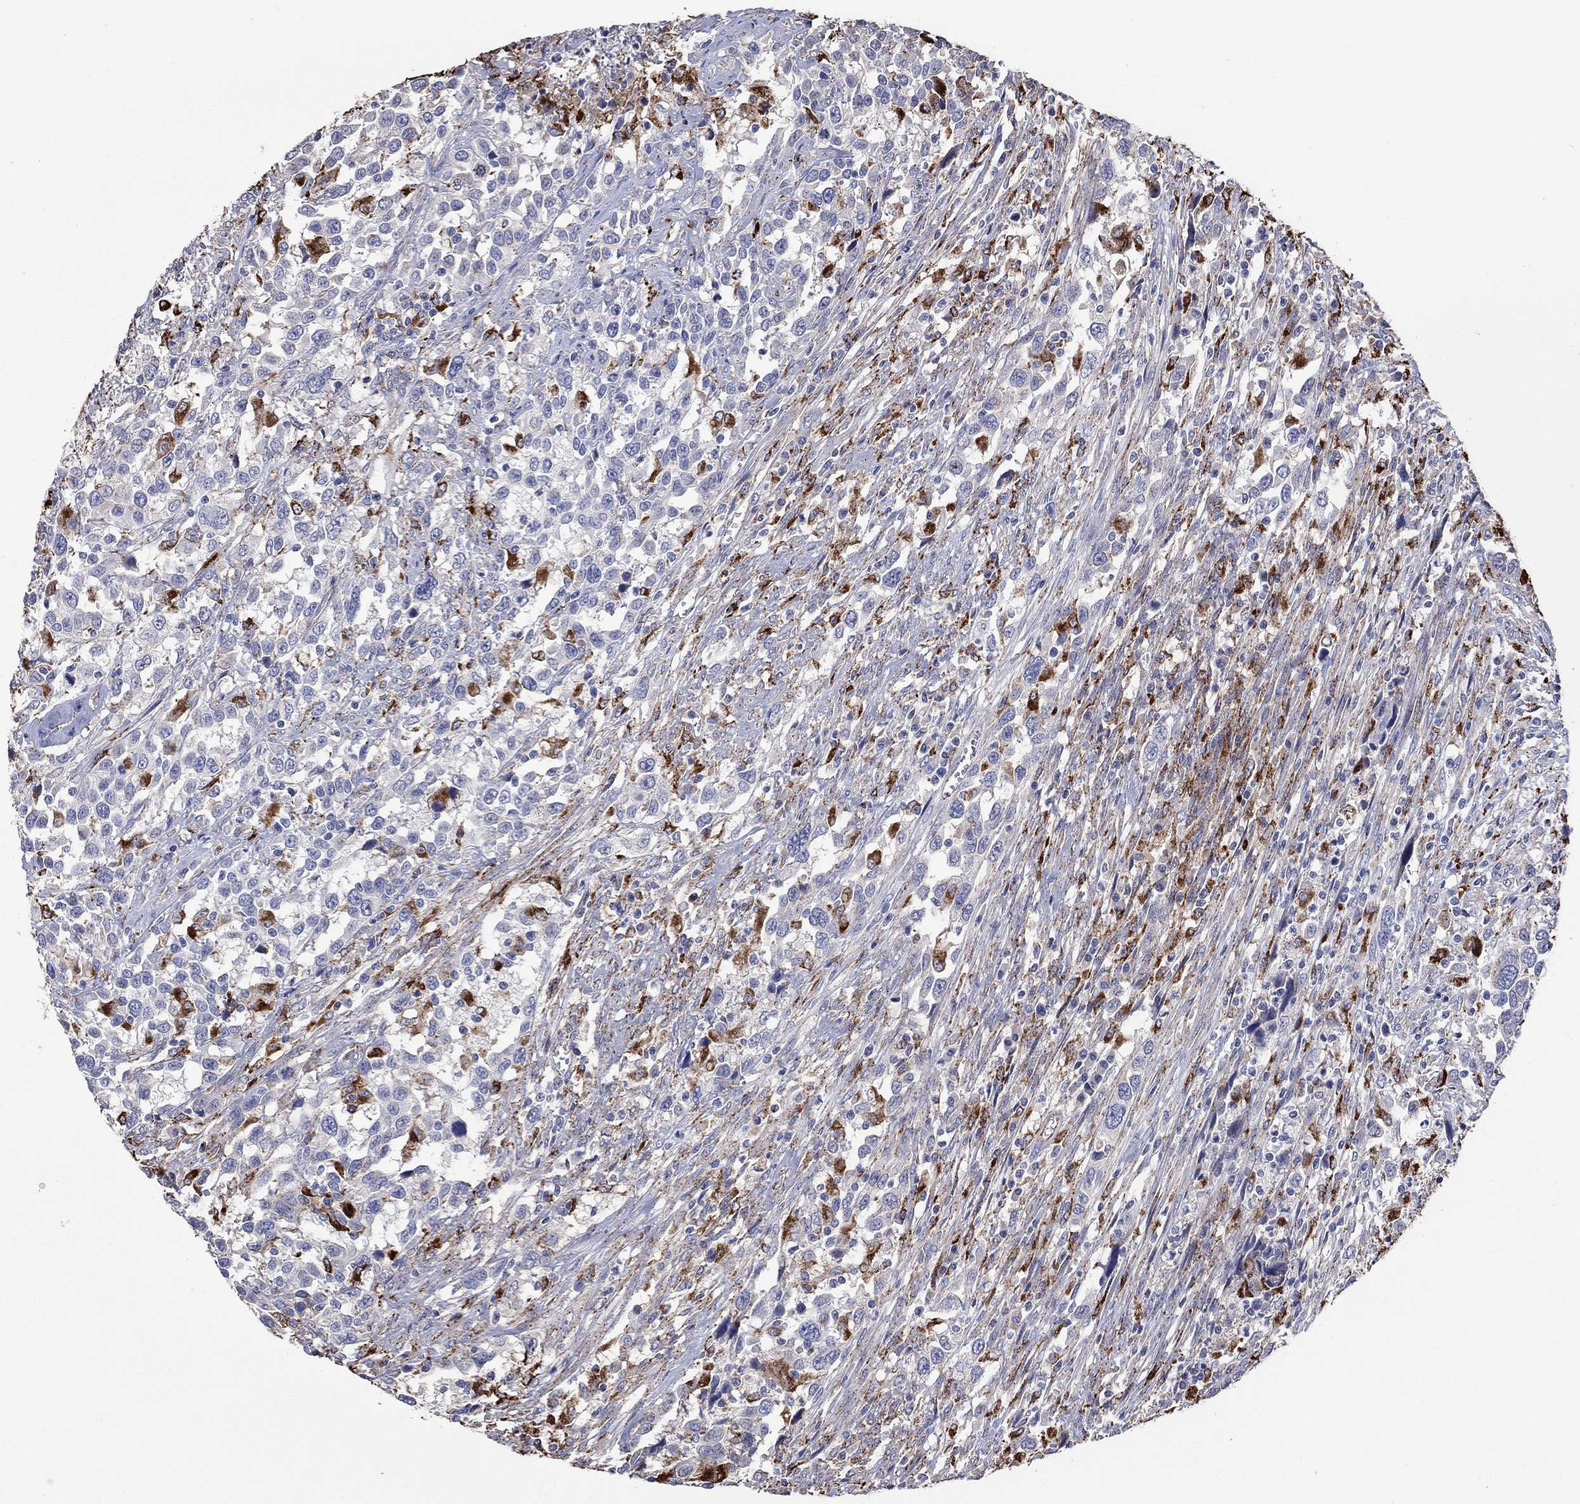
{"staining": {"intensity": "negative", "quantity": "none", "location": "none"}, "tissue": "urothelial cancer", "cell_type": "Tumor cells", "image_type": "cancer", "snomed": [{"axis": "morphology", "description": "Urothelial carcinoma, NOS"}, {"axis": "morphology", "description": "Urothelial carcinoma, High grade"}, {"axis": "topography", "description": "Urinary bladder"}], "caption": "Micrograph shows no protein expression in tumor cells of urothelial cancer tissue. Nuclei are stained in blue.", "gene": "CTSB", "patient": {"sex": "female", "age": 64}}